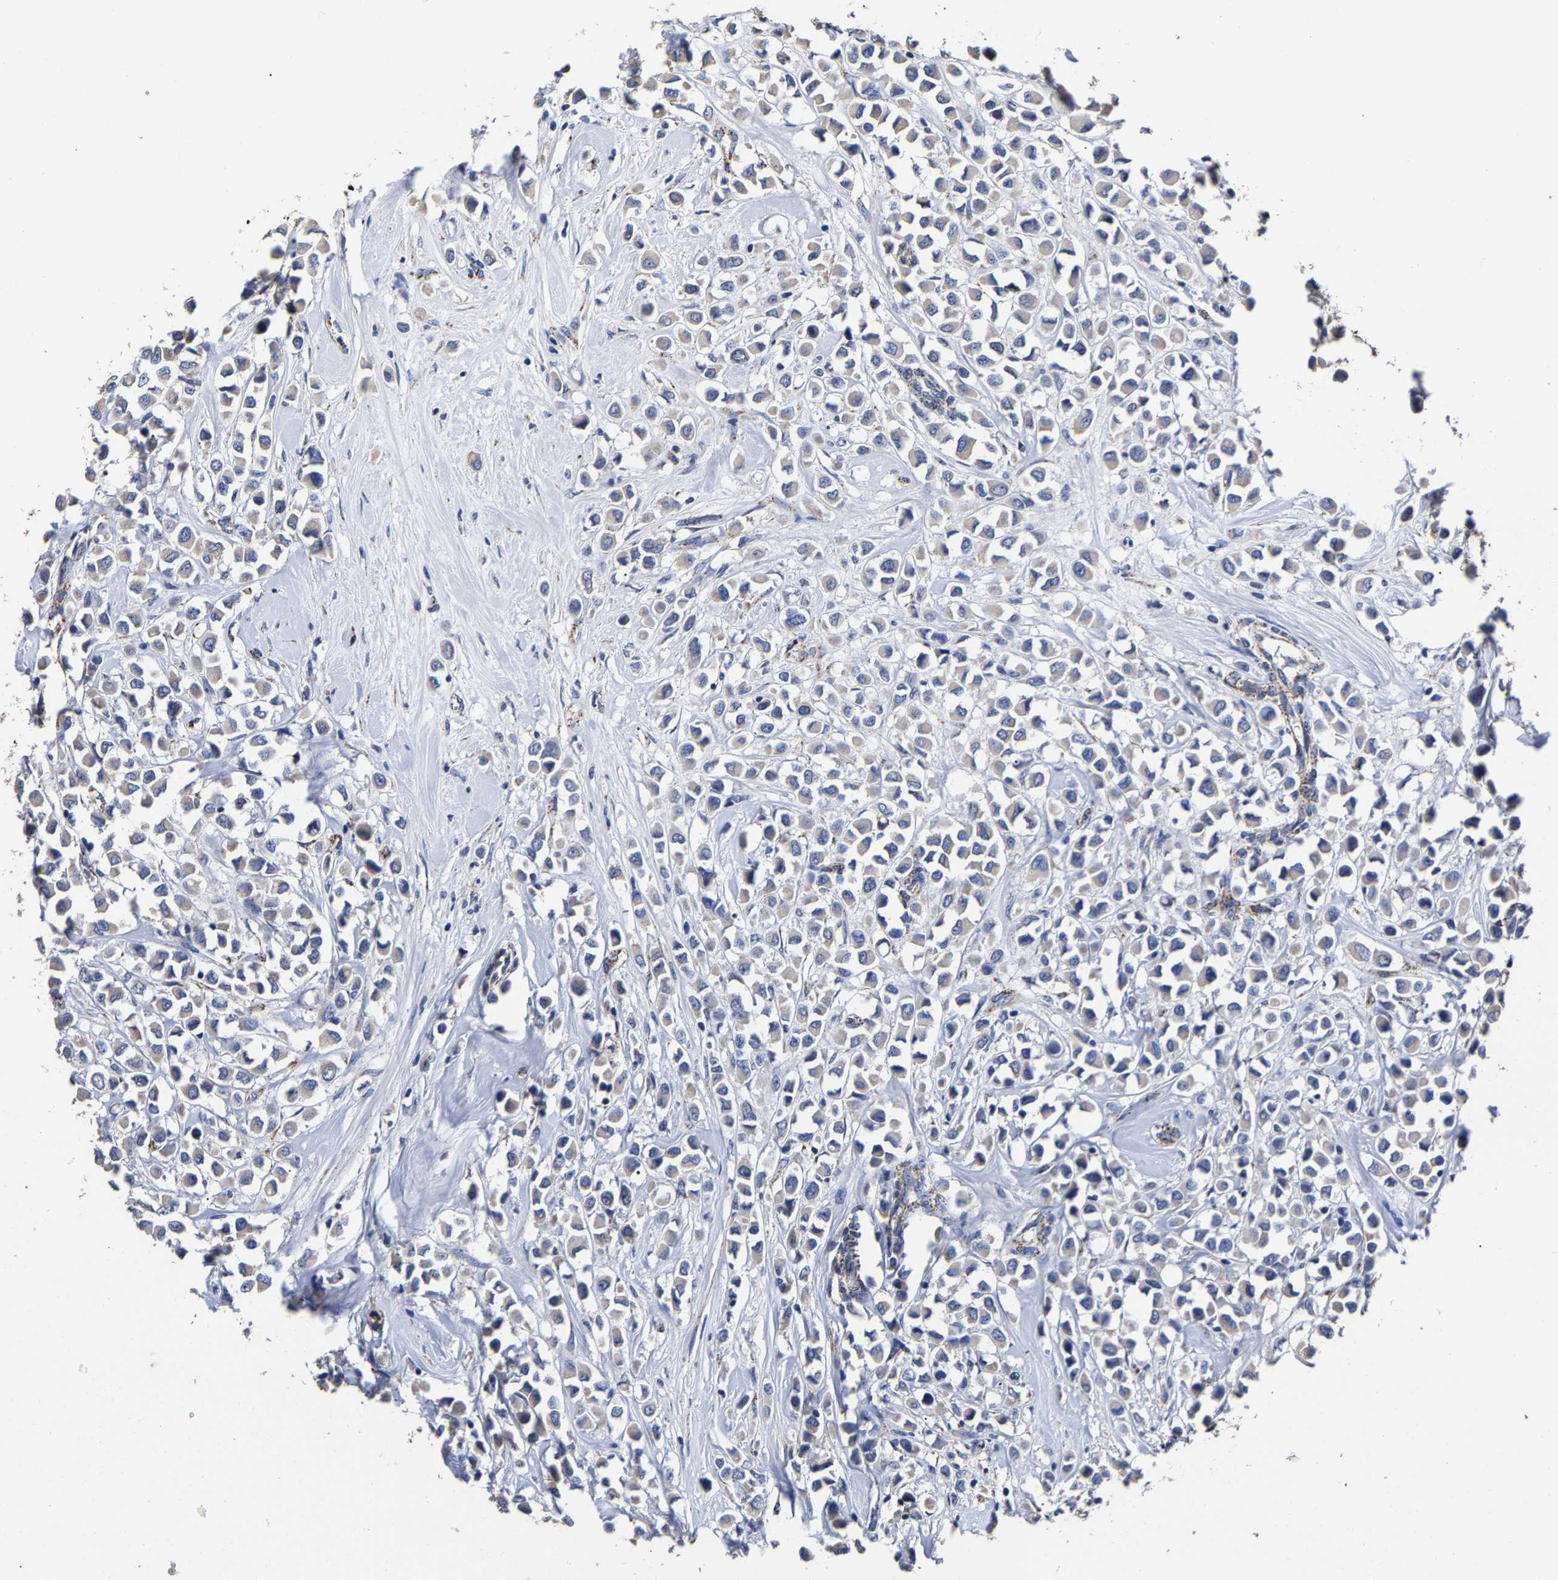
{"staining": {"intensity": "negative", "quantity": "none", "location": "none"}, "tissue": "breast cancer", "cell_type": "Tumor cells", "image_type": "cancer", "snomed": [{"axis": "morphology", "description": "Duct carcinoma"}, {"axis": "topography", "description": "Breast"}], "caption": "A high-resolution histopathology image shows IHC staining of breast invasive ductal carcinoma, which exhibits no significant staining in tumor cells.", "gene": "AASS", "patient": {"sex": "female", "age": 61}}